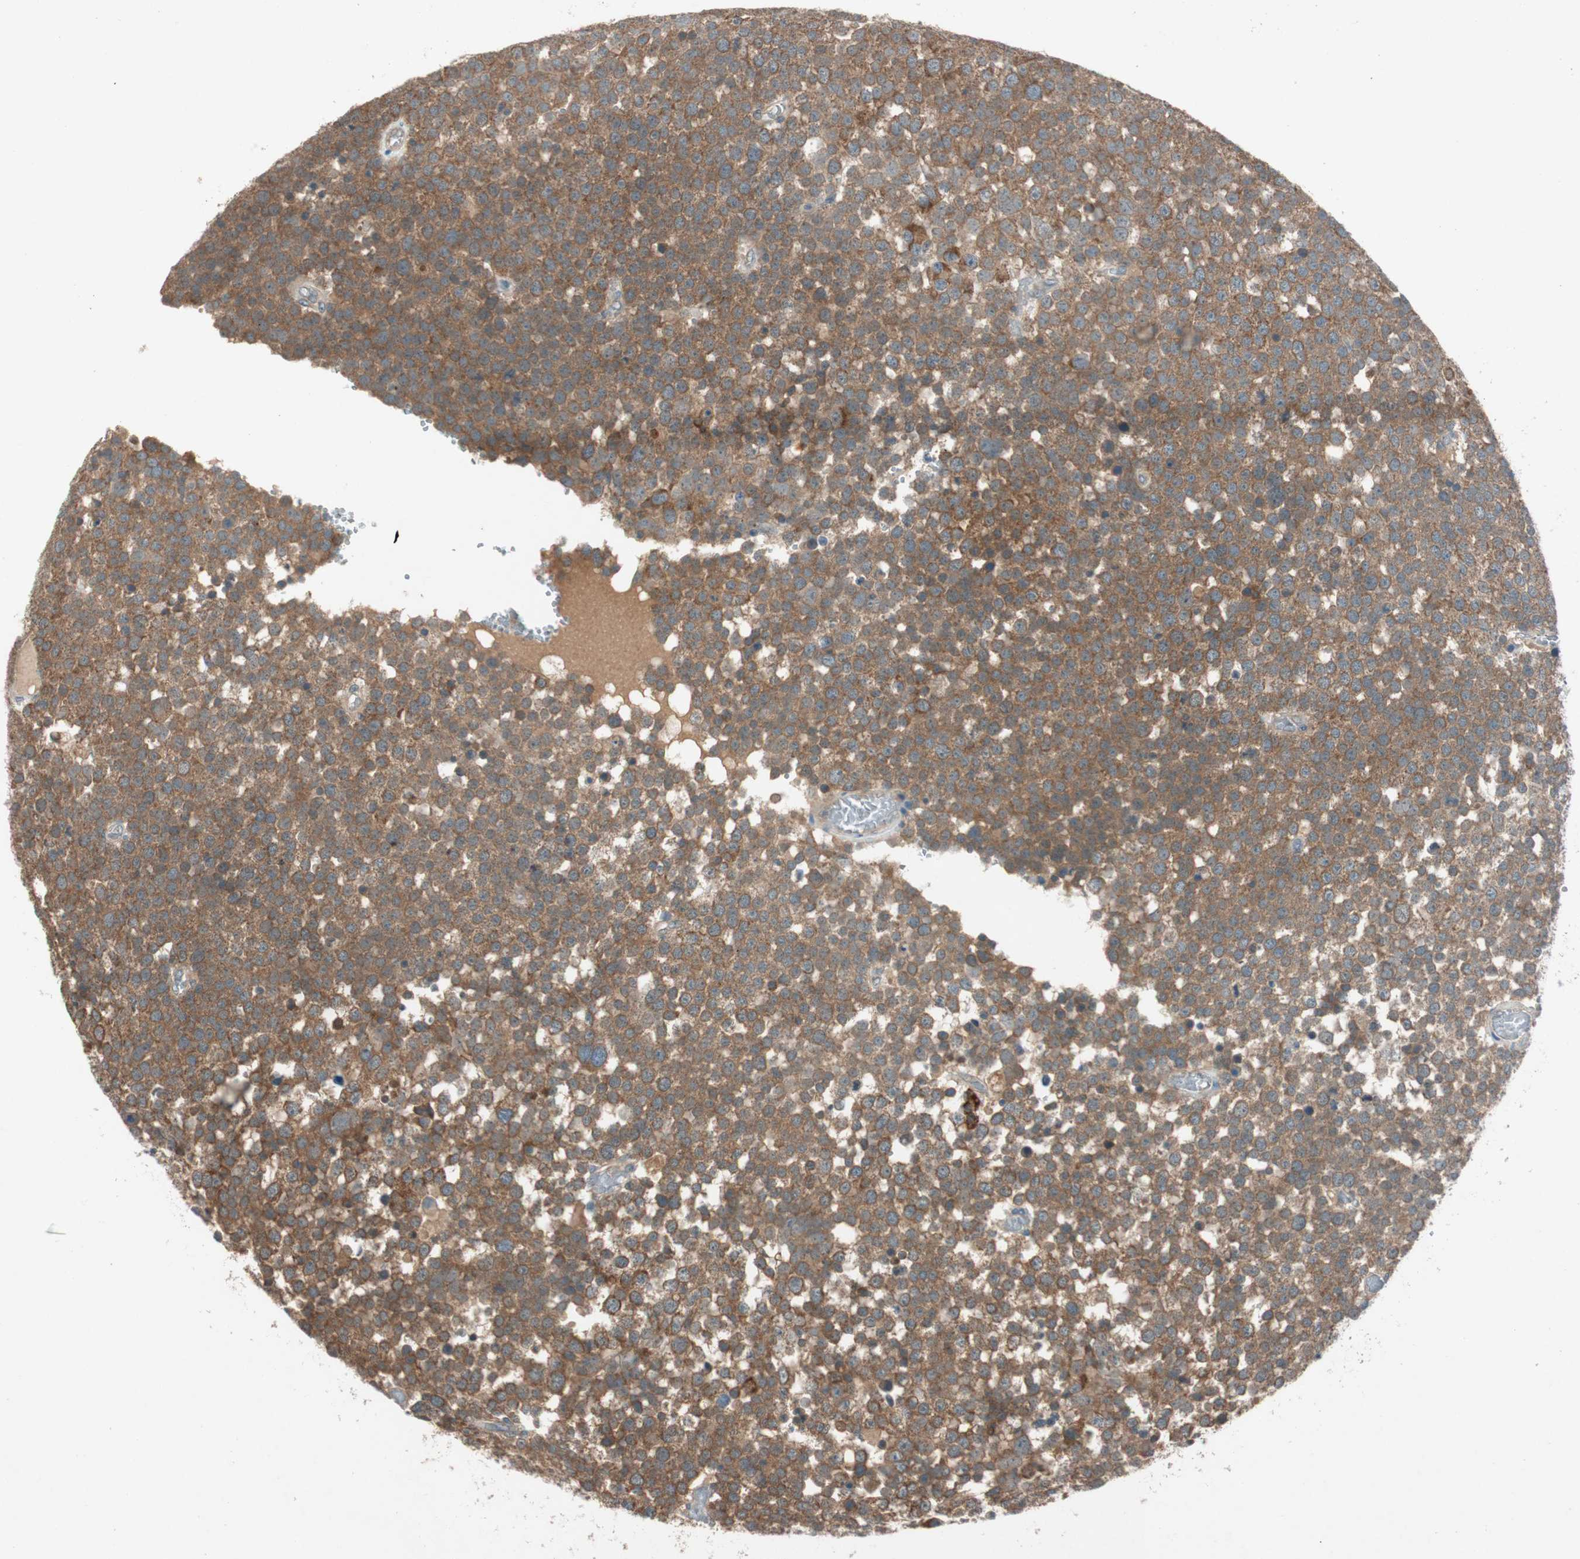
{"staining": {"intensity": "moderate", "quantity": ">75%", "location": "cytoplasmic/membranous"}, "tissue": "testis cancer", "cell_type": "Tumor cells", "image_type": "cancer", "snomed": [{"axis": "morphology", "description": "Seminoma, NOS"}, {"axis": "topography", "description": "Testis"}], "caption": "Moderate cytoplasmic/membranous expression for a protein is seen in about >75% of tumor cells of testis cancer (seminoma) using IHC.", "gene": "NCLN", "patient": {"sex": "male", "age": 71}}